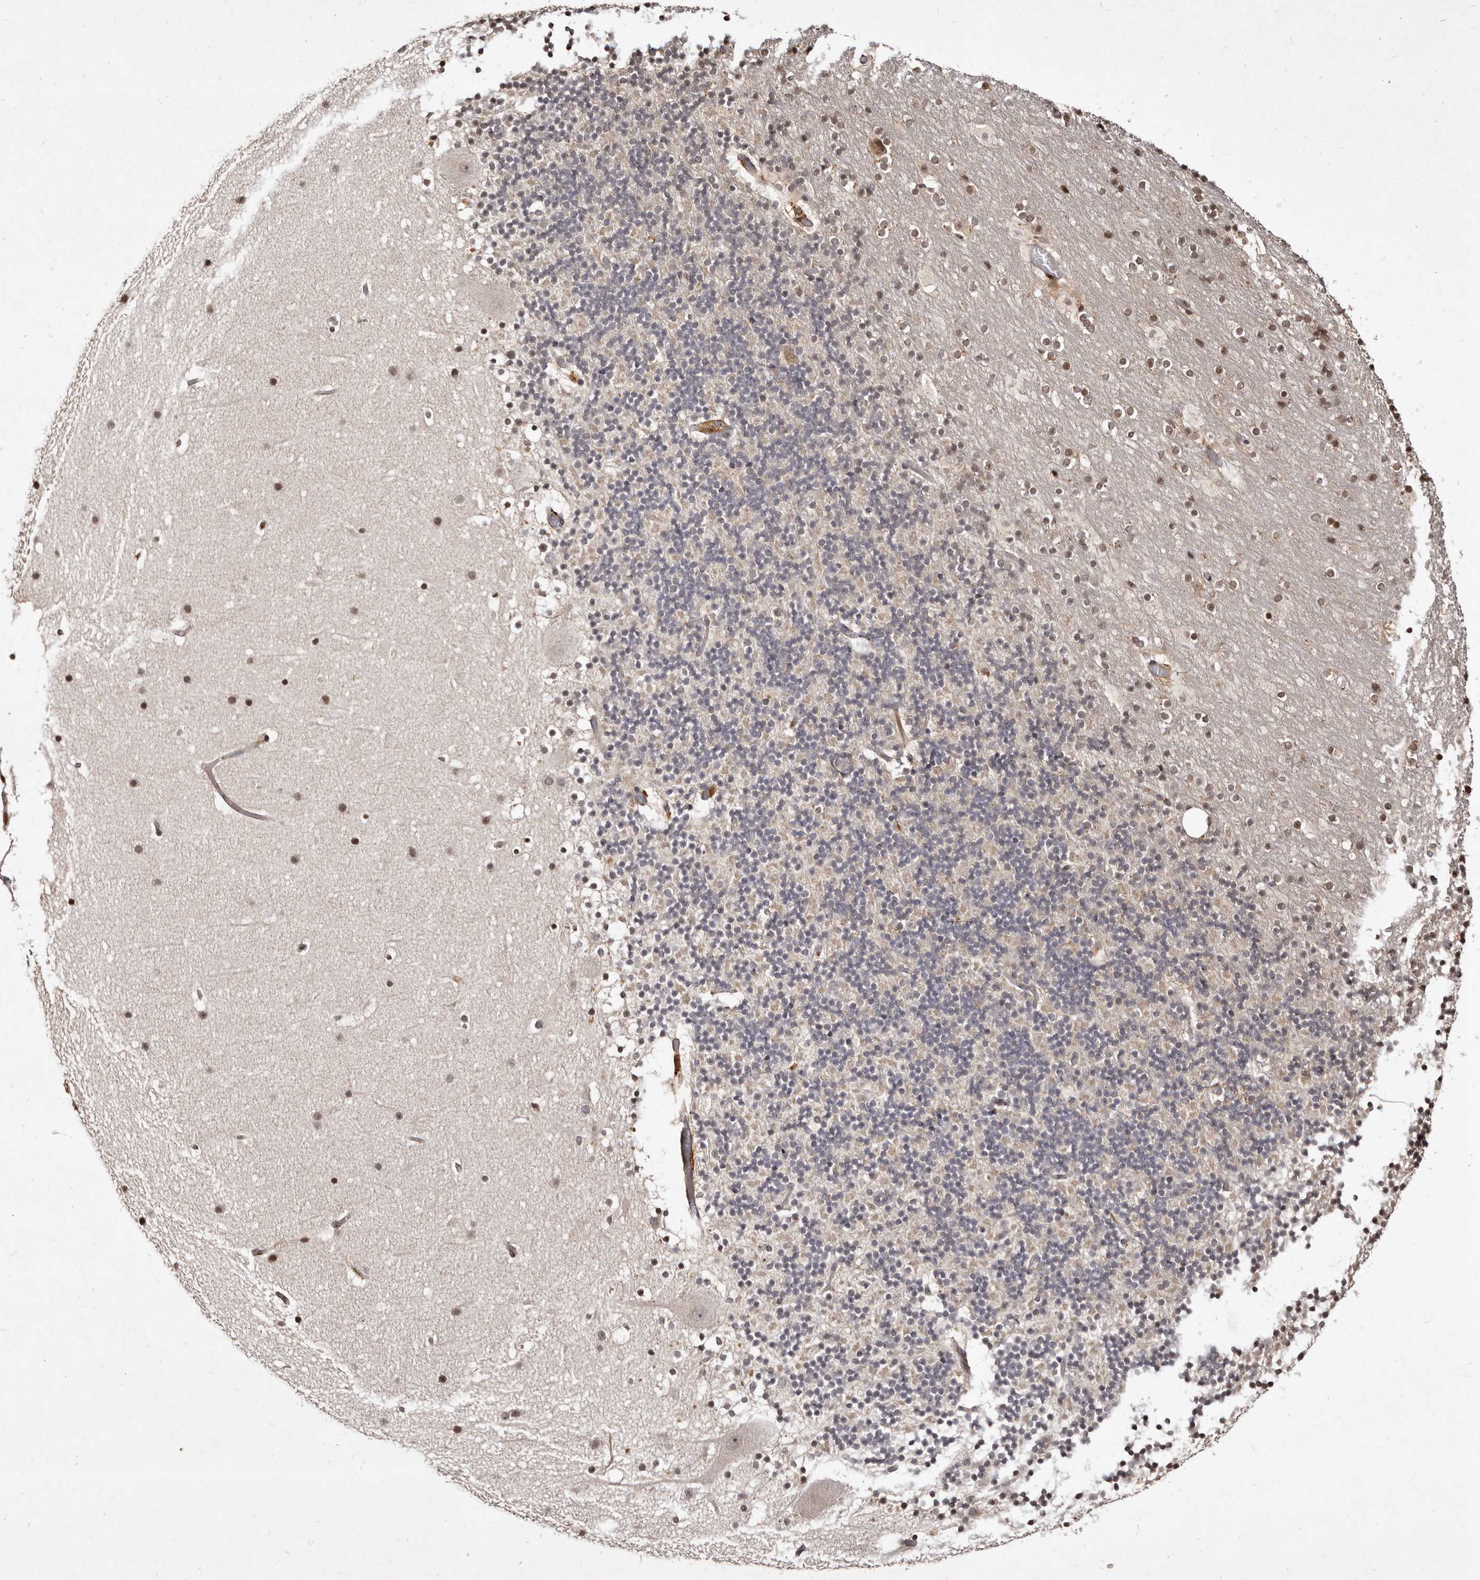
{"staining": {"intensity": "negative", "quantity": "none", "location": "none"}, "tissue": "cerebellum", "cell_type": "Cells in granular layer", "image_type": "normal", "snomed": [{"axis": "morphology", "description": "Normal tissue, NOS"}, {"axis": "topography", "description": "Cerebellum"}], "caption": "Protein analysis of normal cerebellum displays no significant staining in cells in granular layer. (Immunohistochemistry (ihc), brightfield microscopy, high magnification).", "gene": "LCORL", "patient": {"sex": "male", "age": 57}}